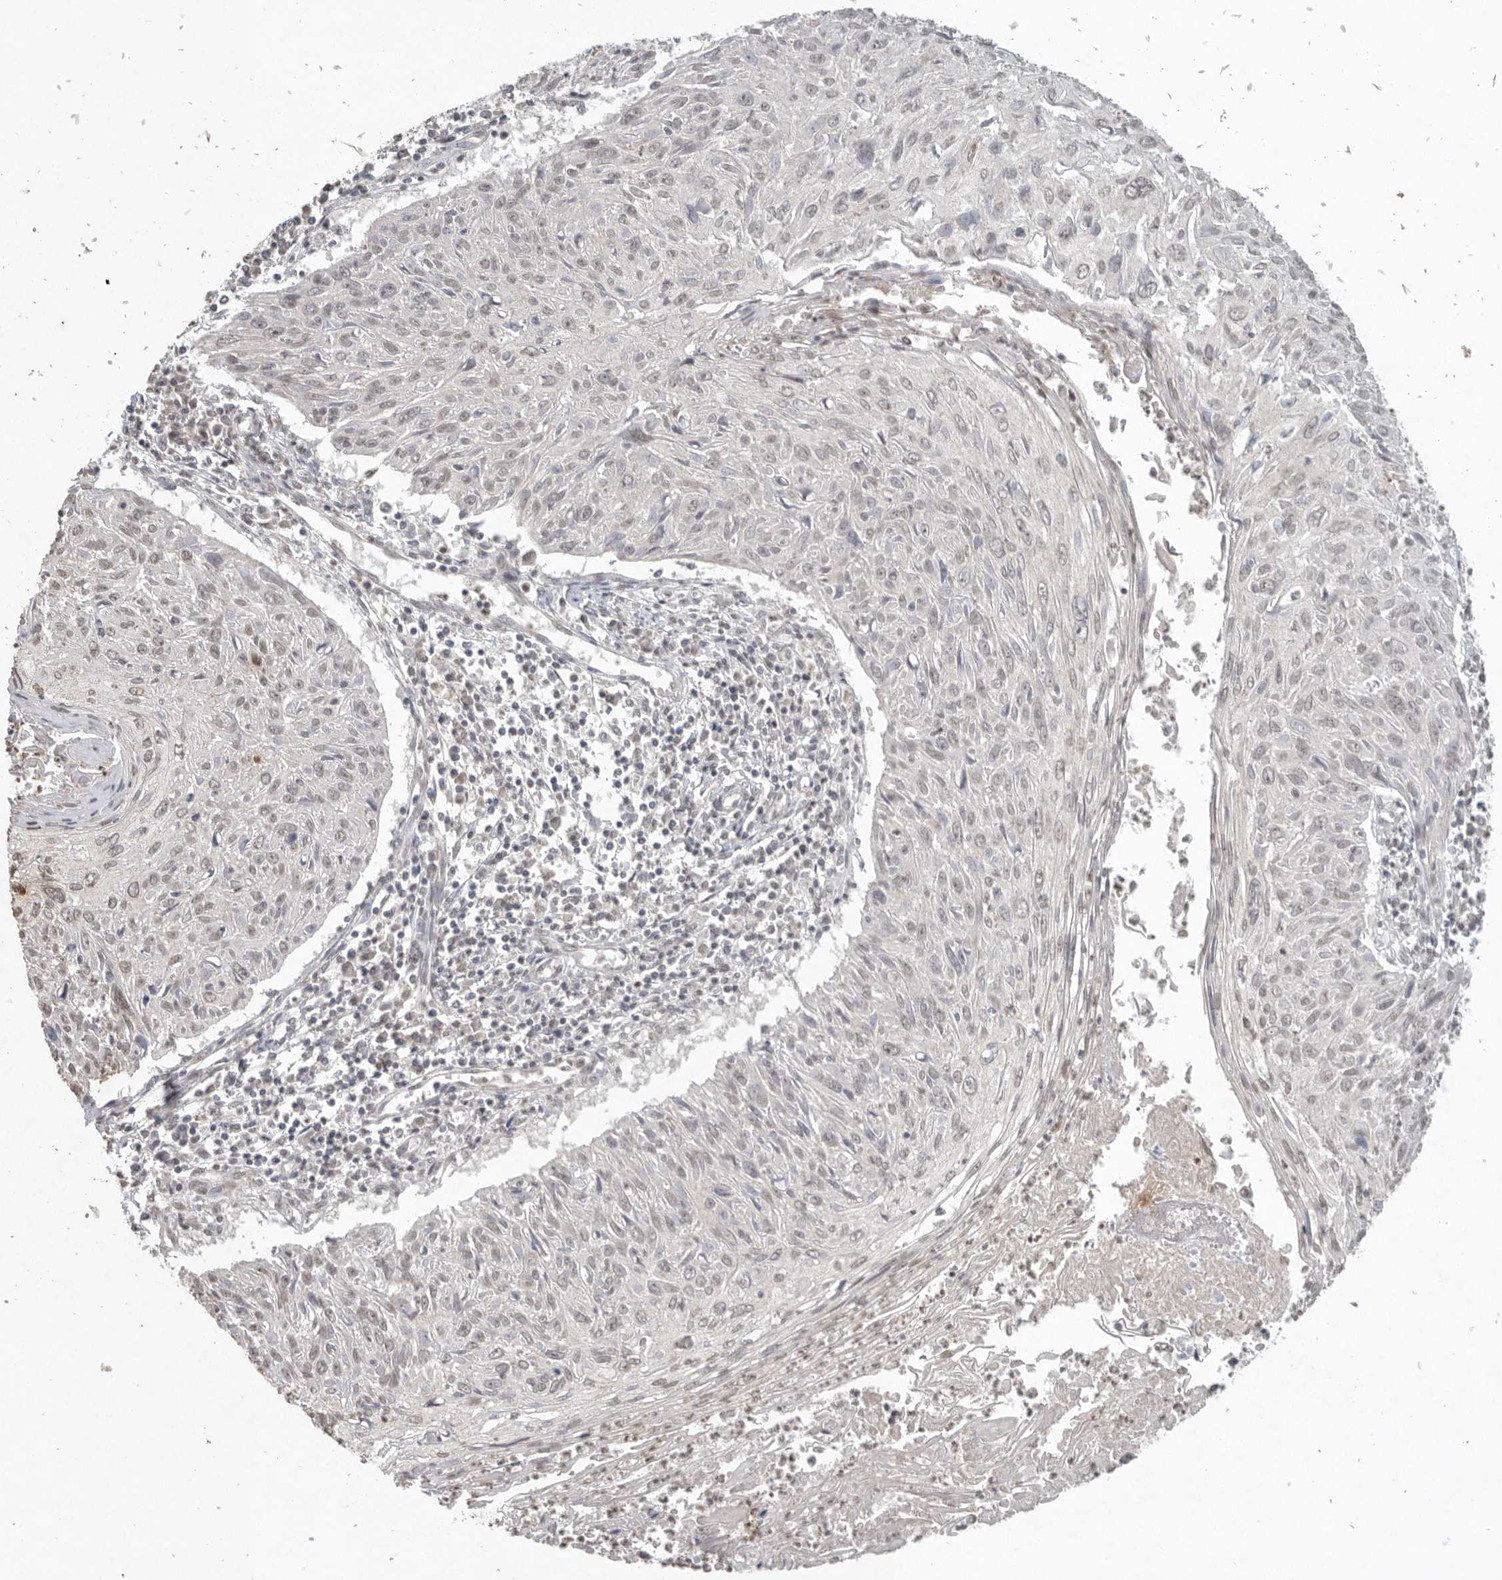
{"staining": {"intensity": "weak", "quantity": "<25%", "location": "nuclear"}, "tissue": "cervical cancer", "cell_type": "Tumor cells", "image_type": "cancer", "snomed": [{"axis": "morphology", "description": "Squamous cell carcinoma, NOS"}, {"axis": "topography", "description": "Cervix"}], "caption": "A histopathology image of cervical cancer stained for a protein exhibits no brown staining in tumor cells.", "gene": "KLK5", "patient": {"sex": "female", "age": 51}}